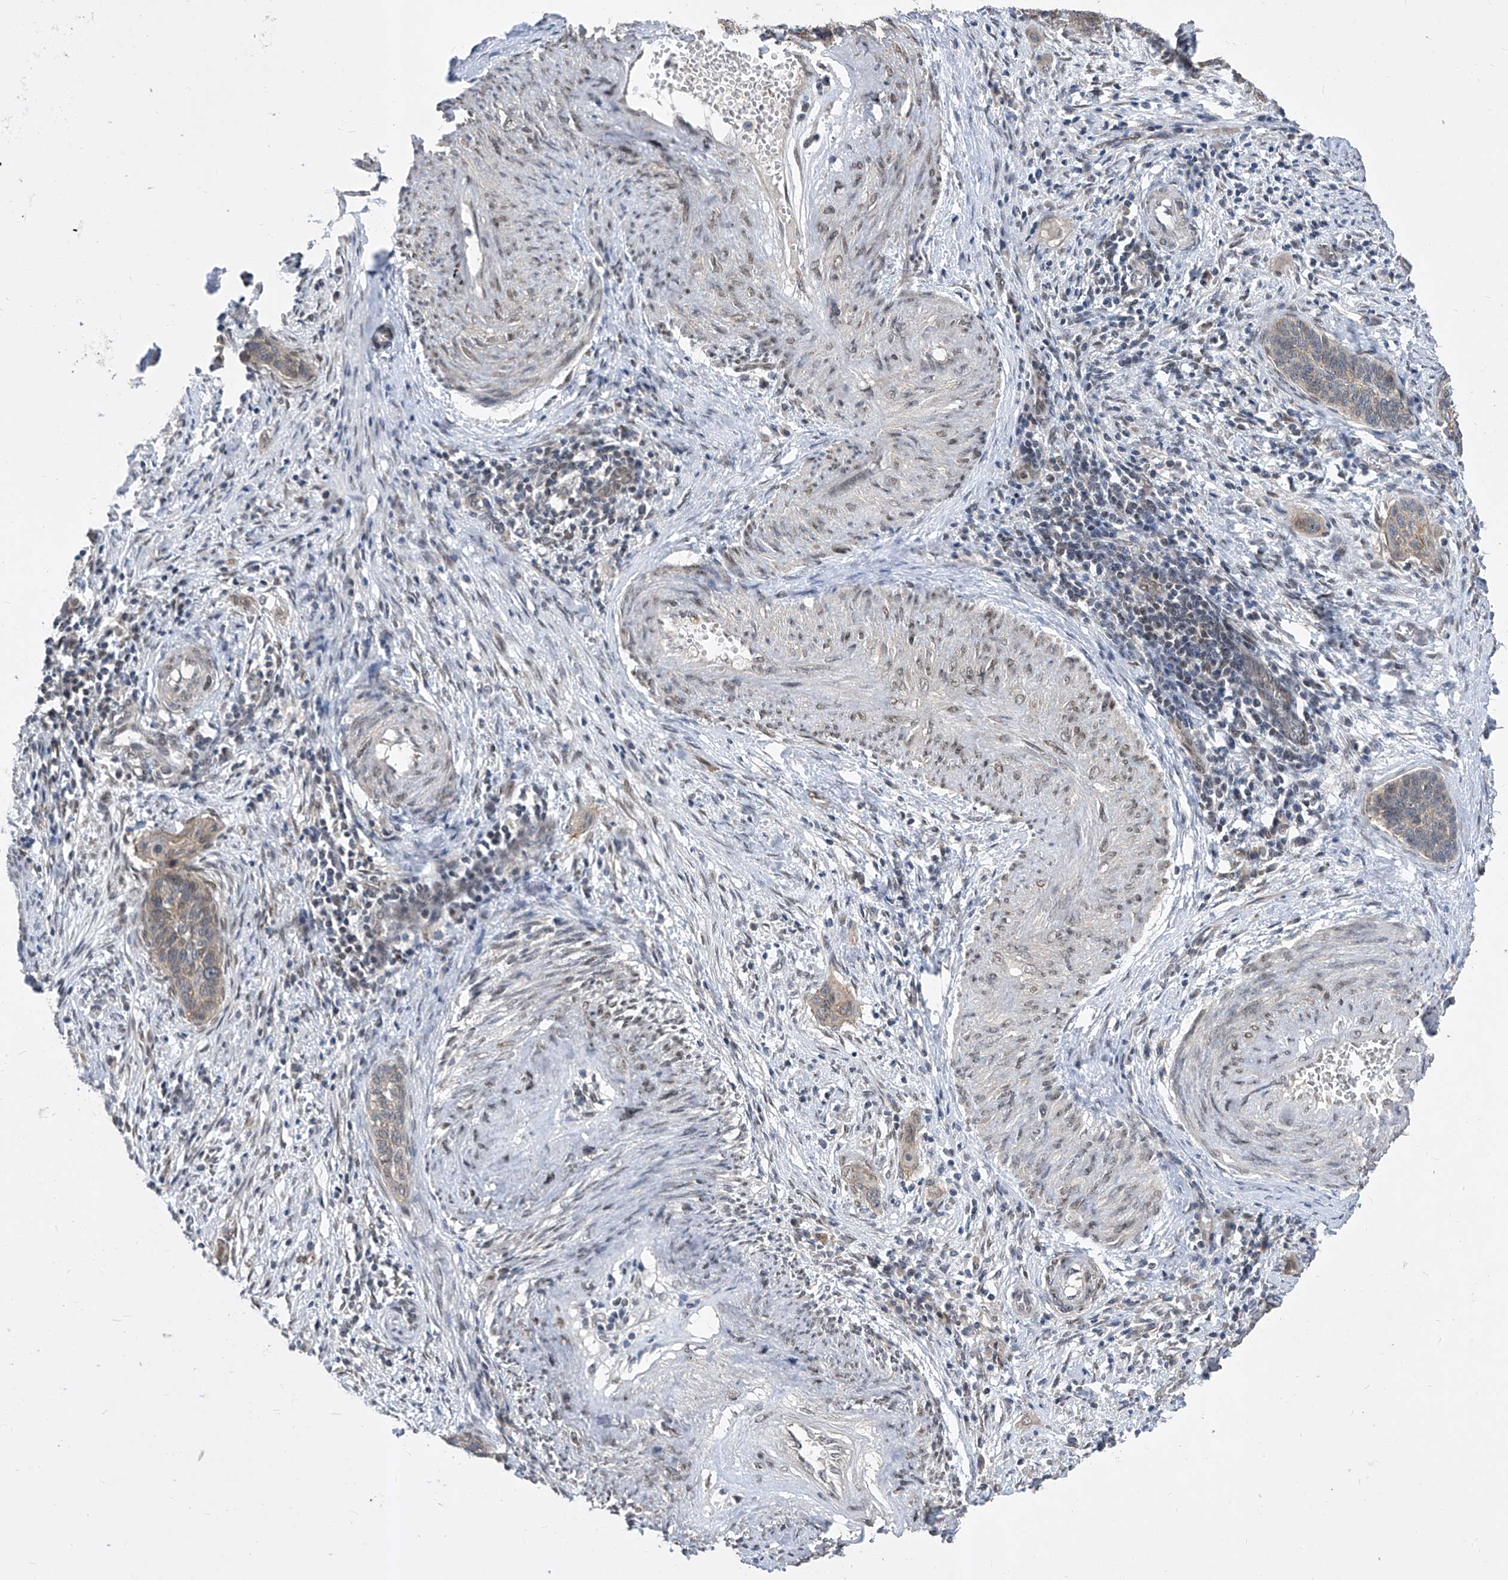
{"staining": {"intensity": "weak", "quantity": "25%-75%", "location": "cytoplasmic/membranous"}, "tissue": "cervical cancer", "cell_type": "Tumor cells", "image_type": "cancer", "snomed": [{"axis": "morphology", "description": "Squamous cell carcinoma, NOS"}, {"axis": "topography", "description": "Cervix"}], "caption": "DAB (3,3'-diaminobenzidine) immunohistochemical staining of cervical cancer shows weak cytoplasmic/membranous protein staining in about 25%-75% of tumor cells.", "gene": "CETN2", "patient": {"sex": "female", "age": 33}}